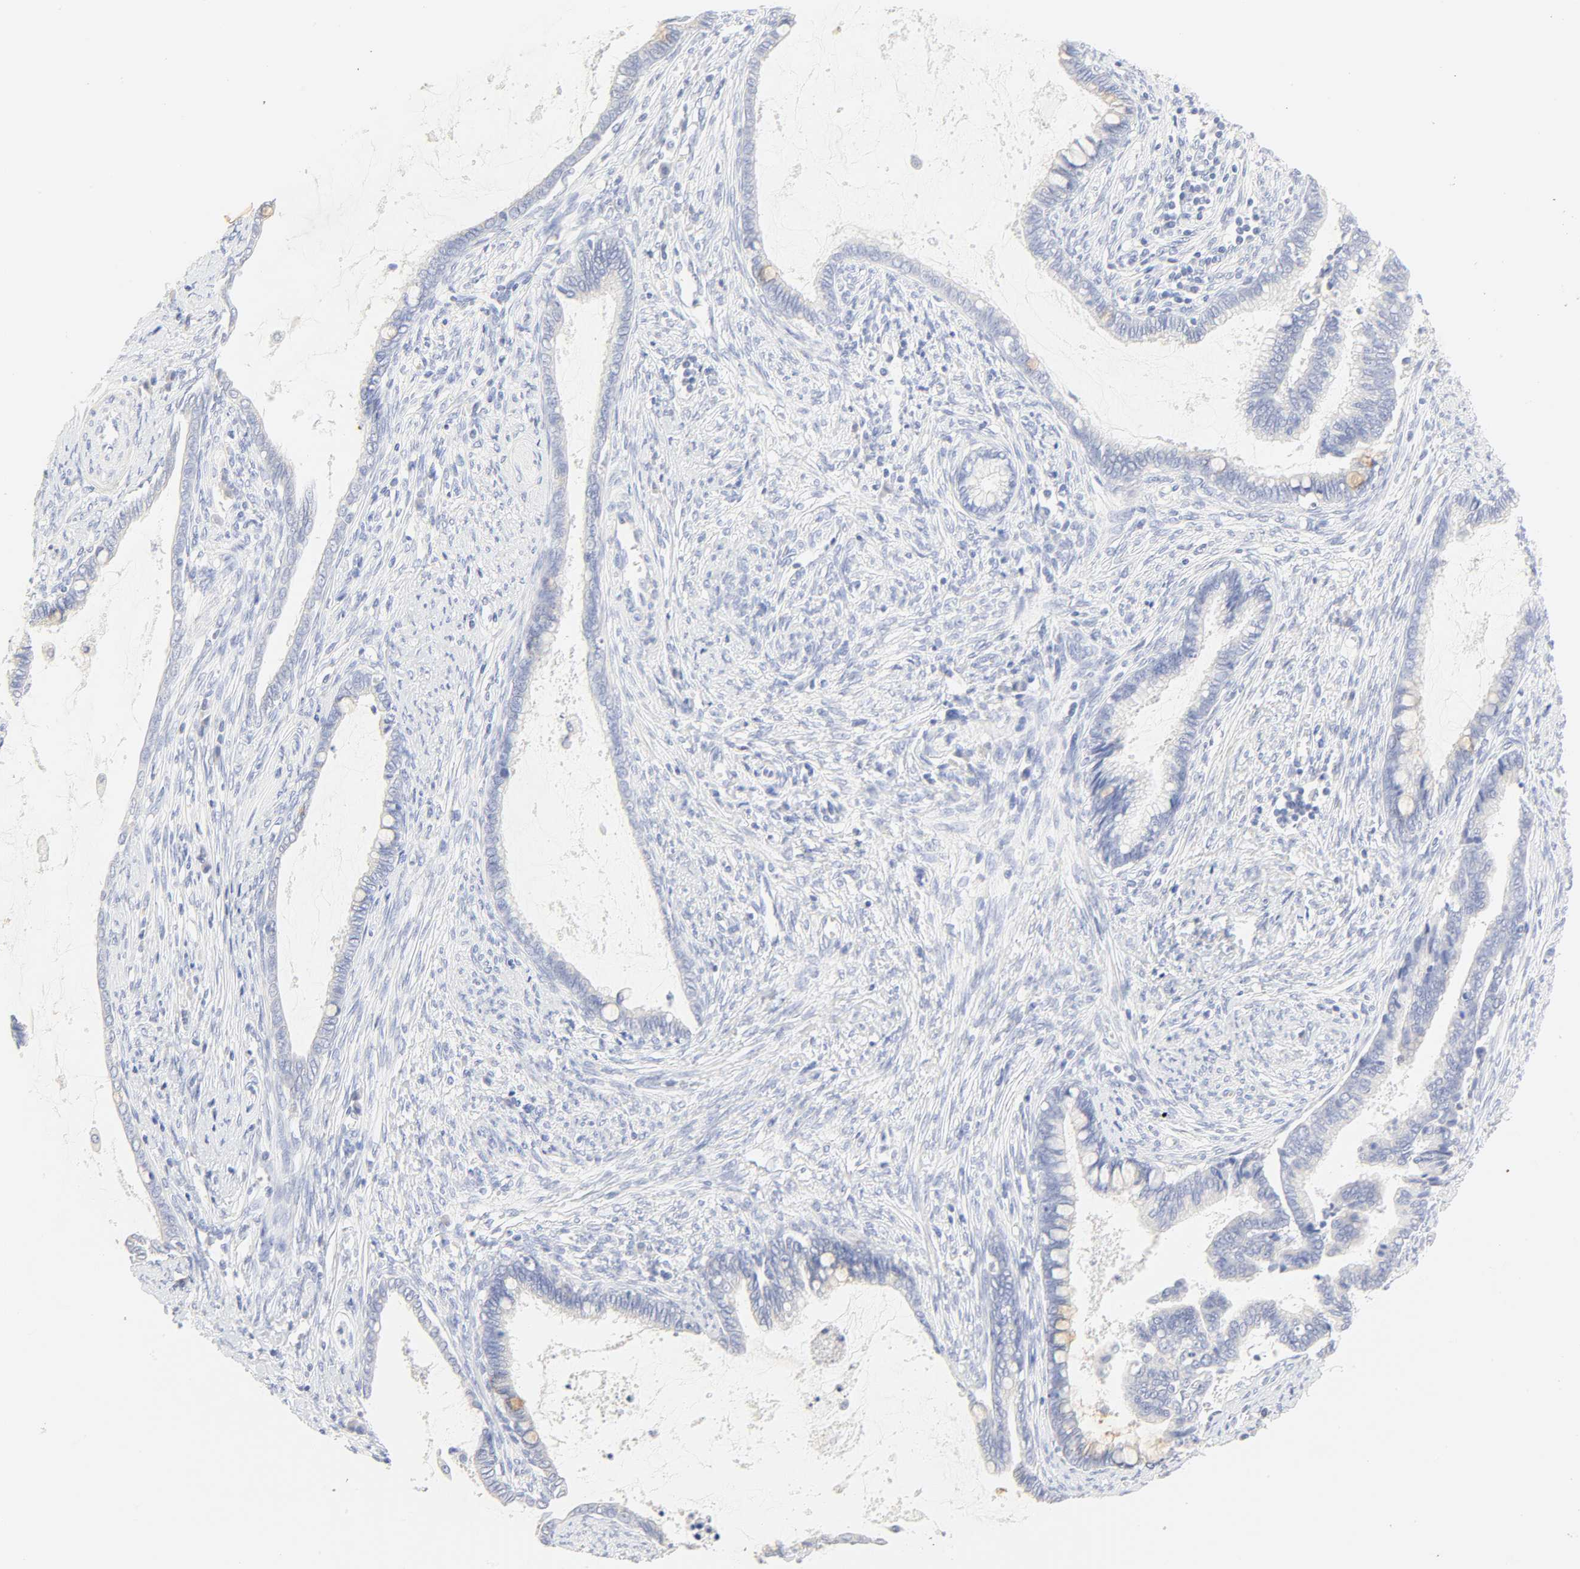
{"staining": {"intensity": "negative", "quantity": "none", "location": "none"}, "tissue": "cervical cancer", "cell_type": "Tumor cells", "image_type": "cancer", "snomed": [{"axis": "morphology", "description": "Adenocarcinoma, NOS"}, {"axis": "topography", "description": "Cervix"}], "caption": "Protein analysis of adenocarcinoma (cervical) reveals no significant expression in tumor cells.", "gene": "SLCO1B3", "patient": {"sex": "female", "age": 44}}